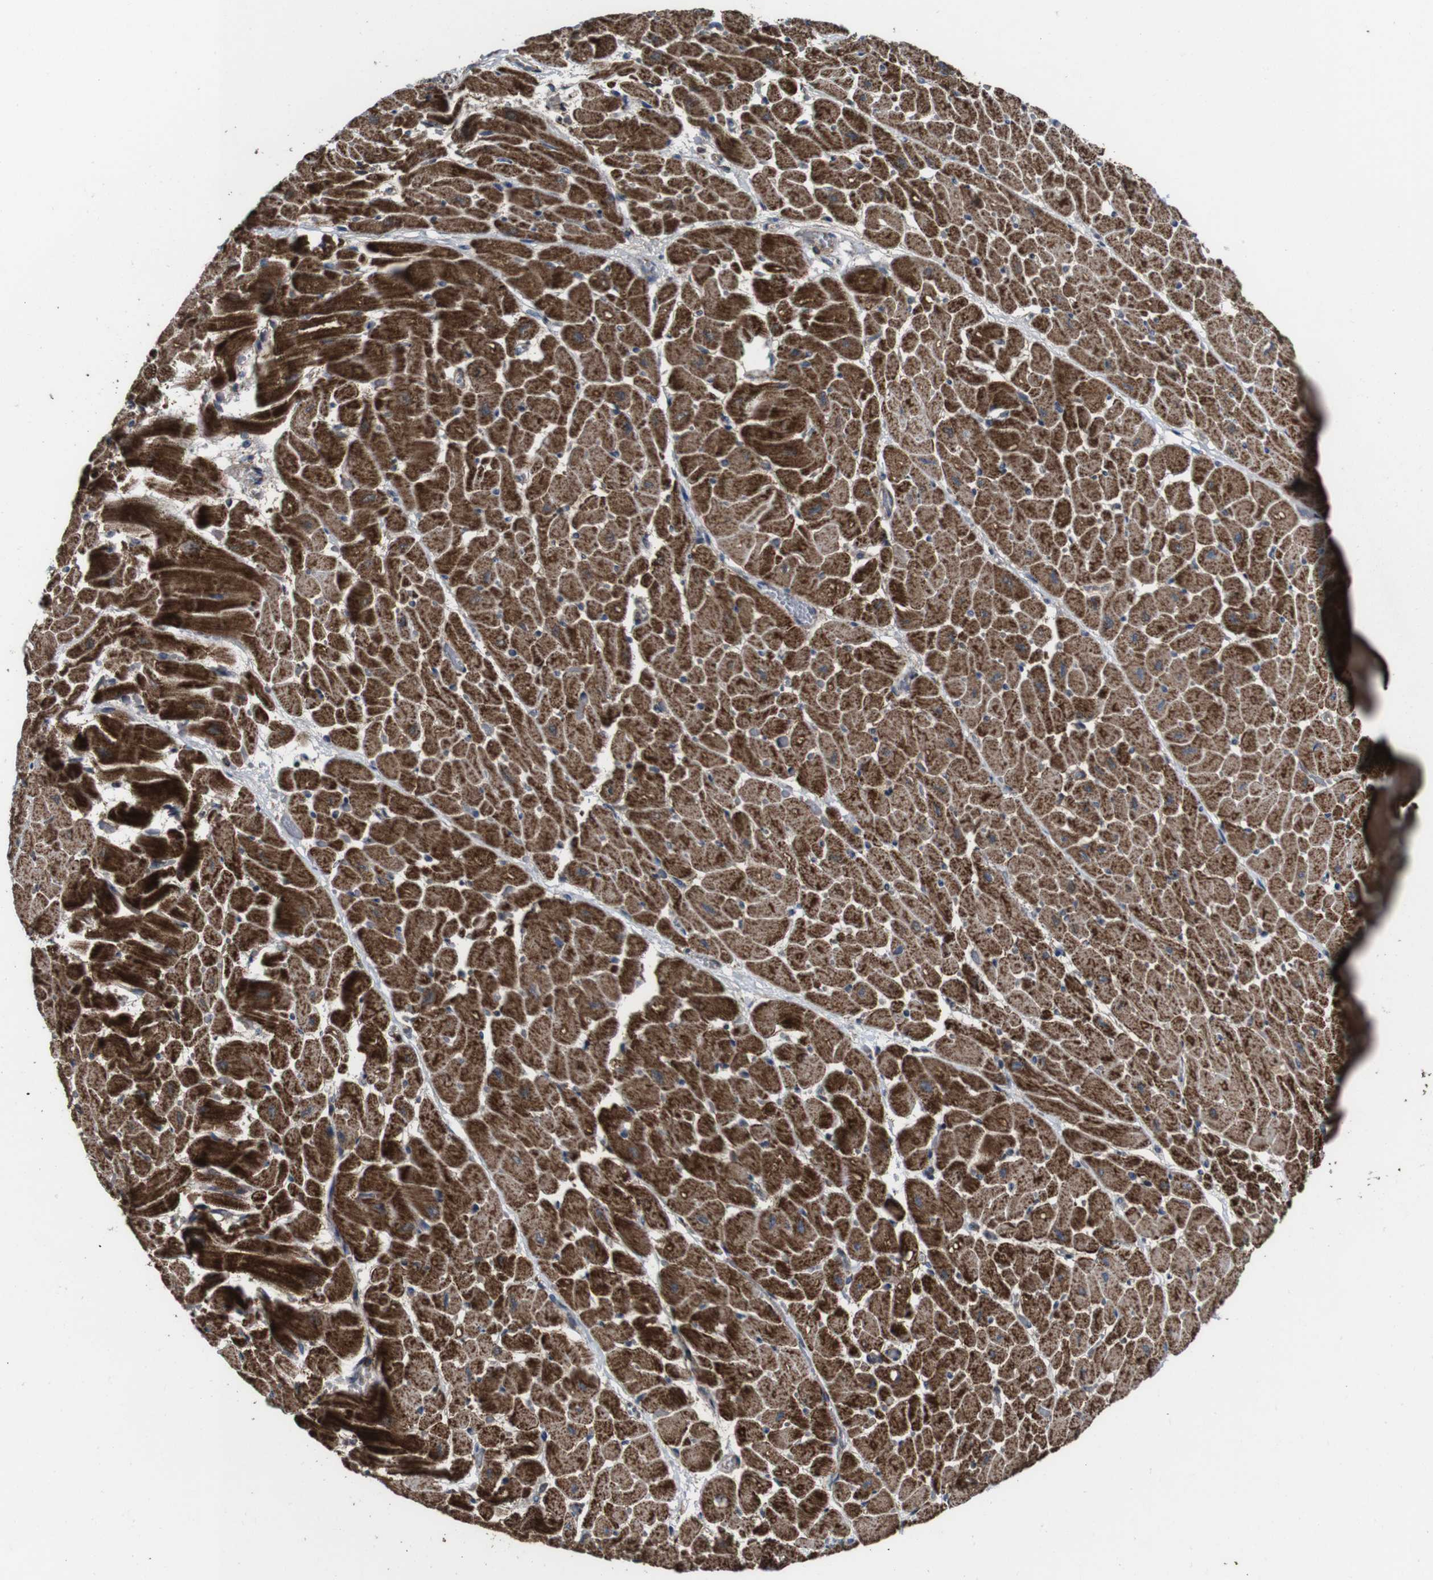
{"staining": {"intensity": "strong", "quantity": ">75%", "location": "cytoplasmic/membranous"}, "tissue": "heart muscle", "cell_type": "Cardiomyocytes", "image_type": "normal", "snomed": [{"axis": "morphology", "description": "Normal tissue, NOS"}, {"axis": "topography", "description": "Heart"}], "caption": "Strong cytoplasmic/membranous positivity is seen in about >75% of cardiomyocytes in unremarkable heart muscle. (IHC, brightfield microscopy, high magnification).", "gene": "HK1", "patient": {"sex": "male", "age": 45}}